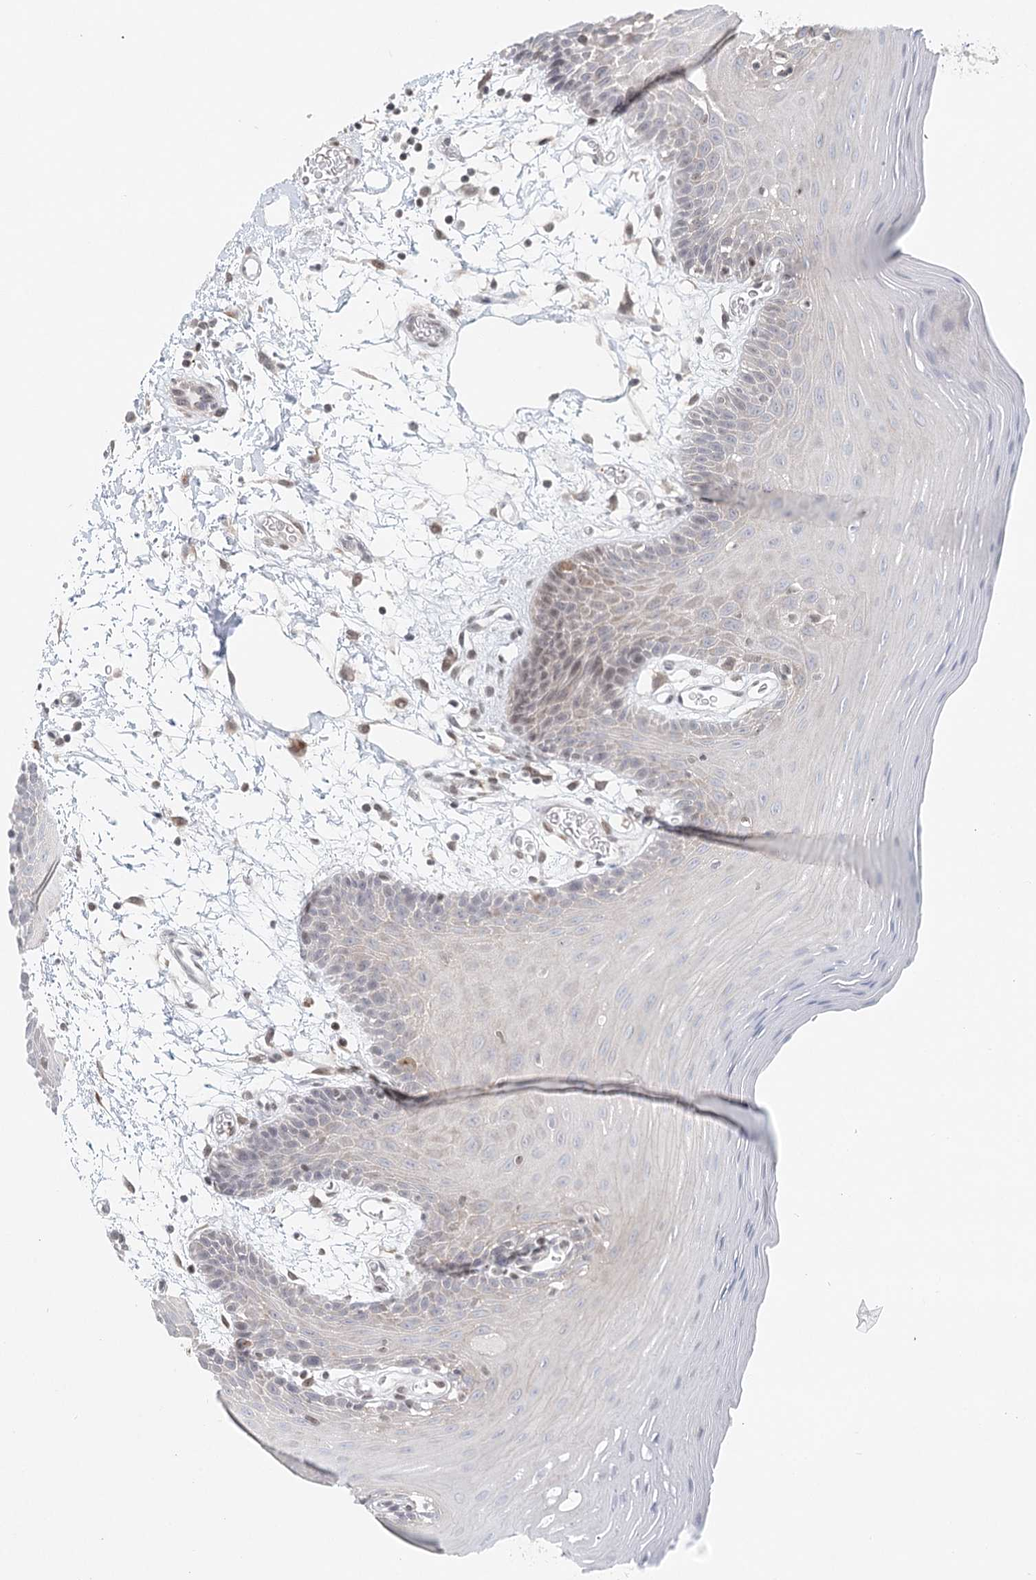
{"staining": {"intensity": "negative", "quantity": "none", "location": "none"}, "tissue": "oral mucosa", "cell_type": "Squamous epithelial cells", "image_type": "normal", "snomed": [{"axis": "morphology", "description": "Normal tissue, NOS"}, {"axis": "topography", "description": "Skeletal muscle"}, {"axis": "topography", "description": "Oral tissue"}, {"axis": "topography", "description": "Salivary gland"}, {"axis": "topography", "description": "Peripheral nerve tissue"}], "caption": "The immunohistochemistry photomicrograph has no significant staining in squamous epithelial cells of oral mucosa. (Brightfield microscopy of DAB immunohistochemistry at high magnification).", "gene": "BNIP5", "patient": {"sex": "male", "age": 54}}